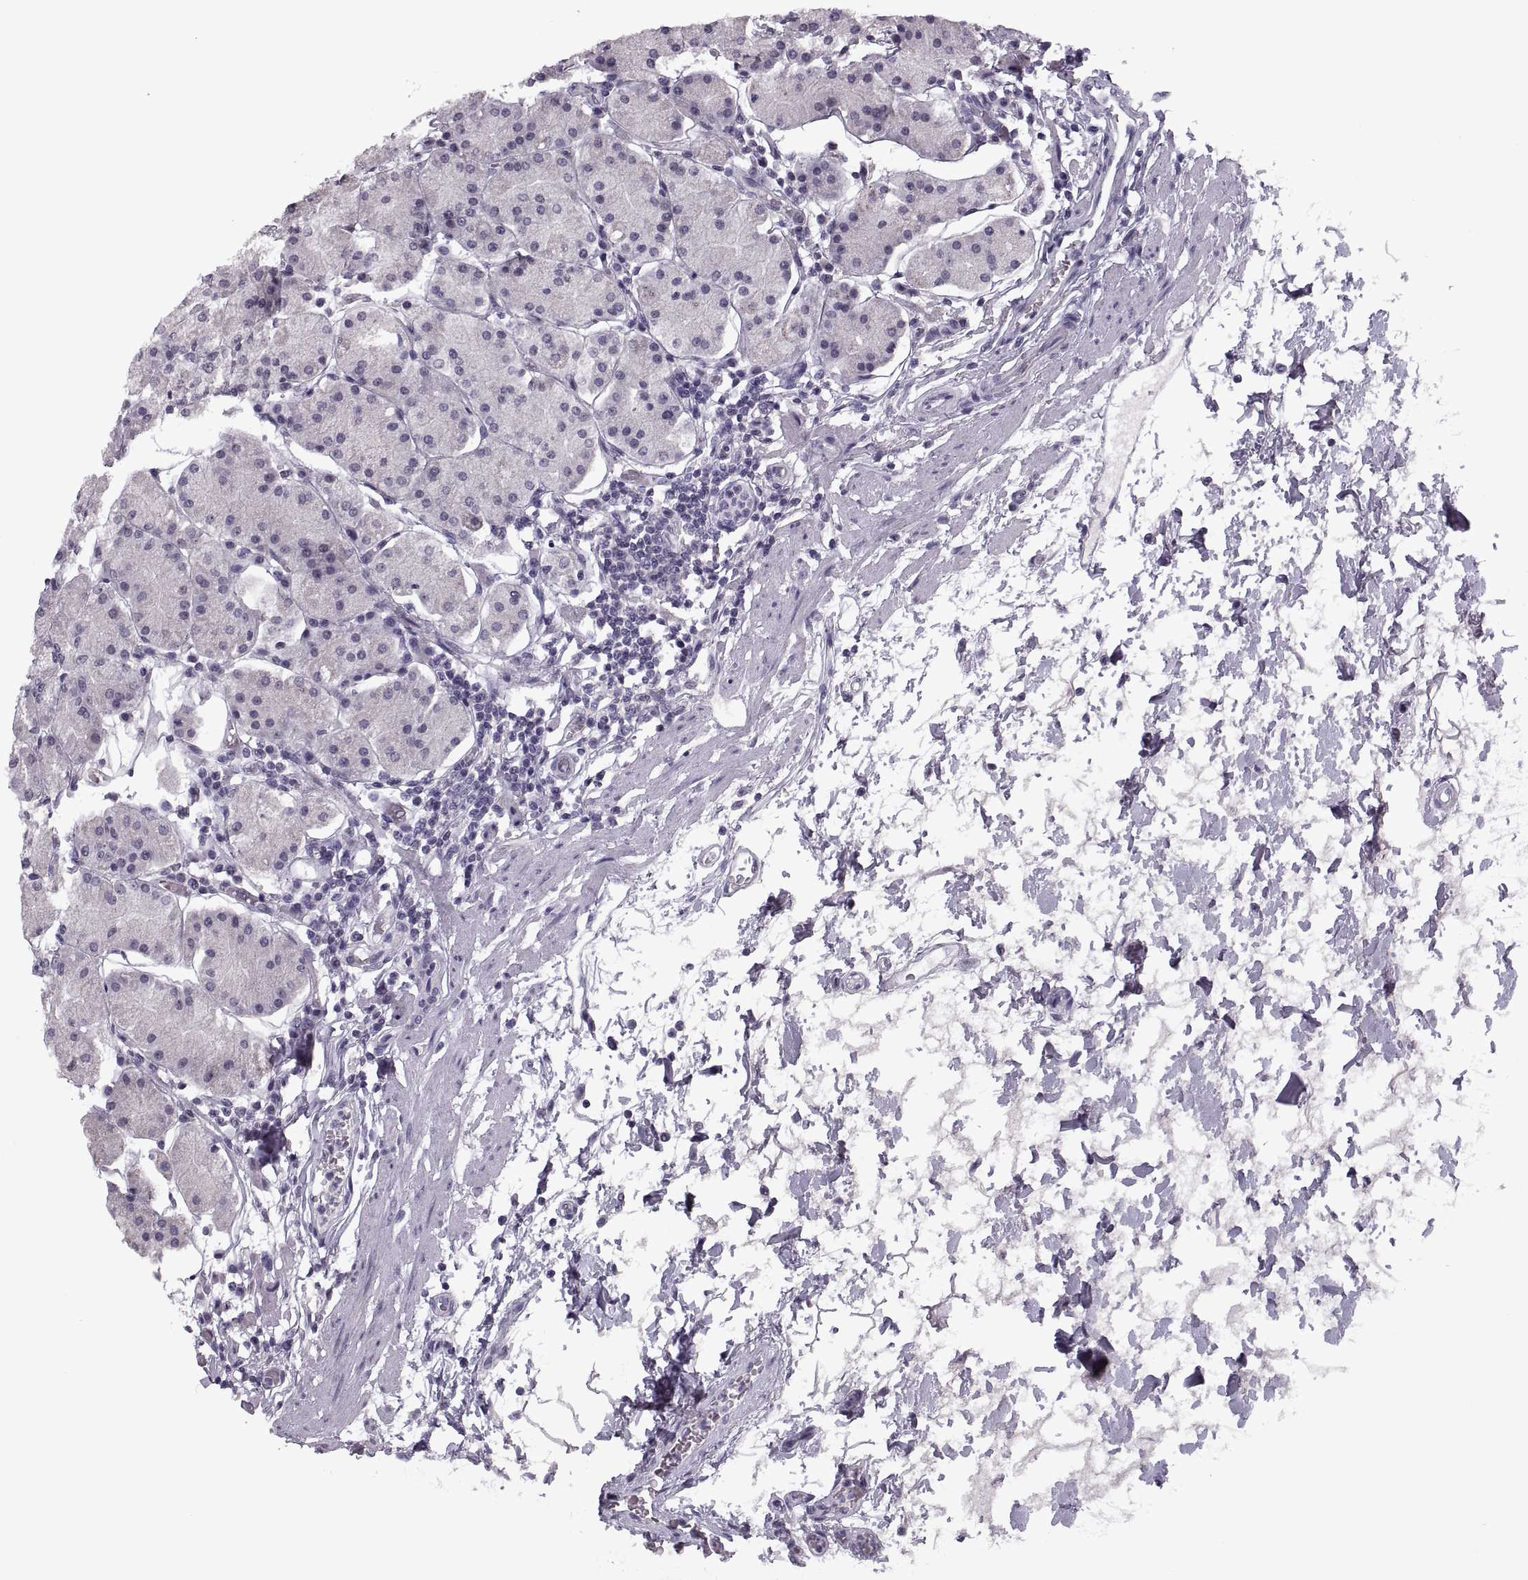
{"staining": {"intensity": "negative", "quantity": "none", "location": "none"}, "tissue": "stomach", "cell_type": "Glandular cells", "image_type": "normal", "snomed": [{"axis": "morphology", "description": "Normal tissue, NOS"}, {"axis": "topography", "description": "Stomach"}], "caption": "Glandular cells are negative for protein expression in unremarkable human stomach.", "gene": "PAGE2B", "patient": {"sex": "male", "age": 54}}